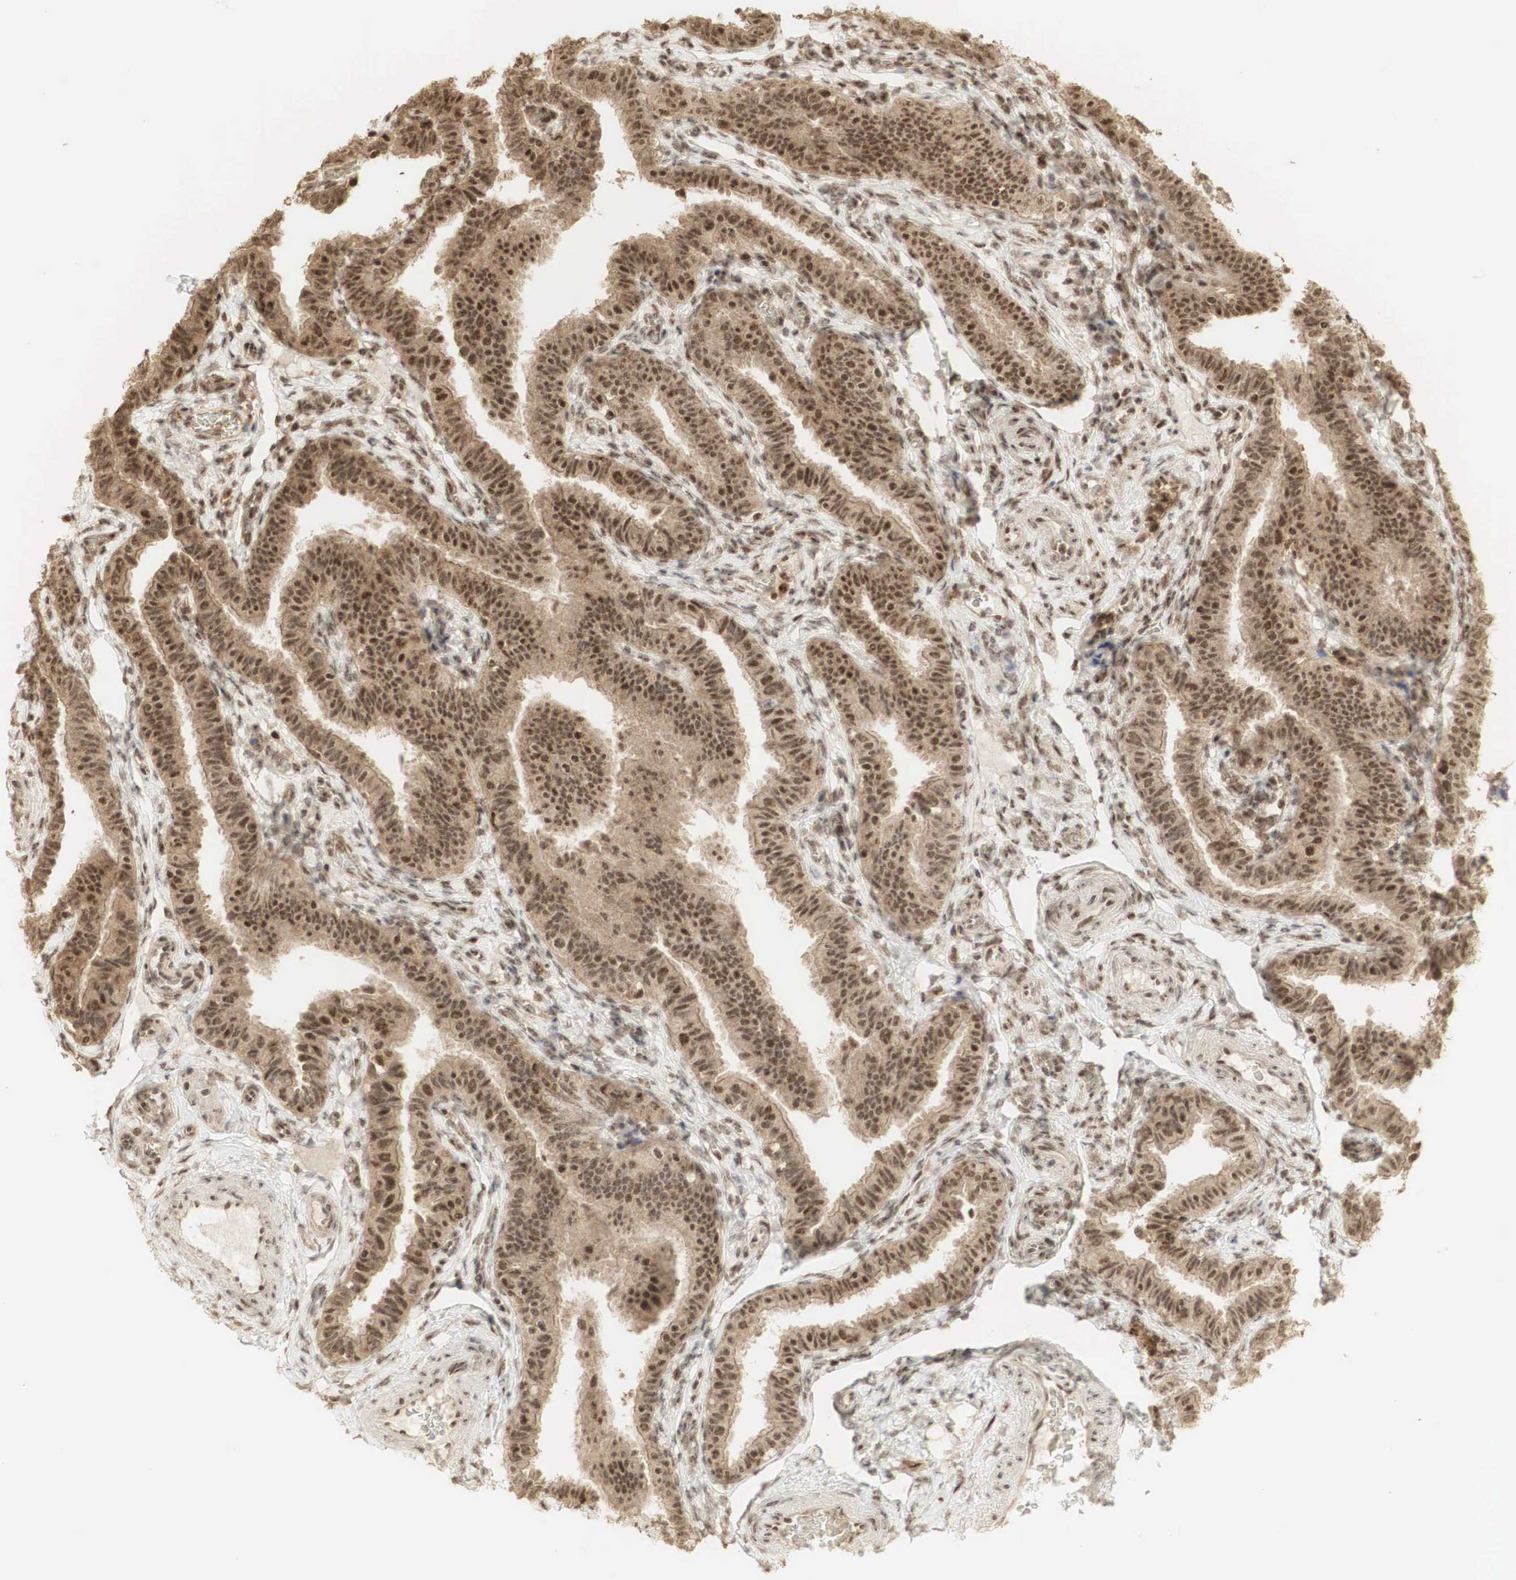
{"staining": {"intensity": "strong", "quantity": ">75%", "location": "cytoplasmic/membranous,nuclear"}, "tissue": "fallopian tube", "cell_type": "Glandular cells", "image_type": "normal", "snomed": [{"axis": "morphology", "description": "Normal tissue, NOS"}, {"axis": "topography", "description": "Fallopian tube"}], "caption": "Immunohistochemistry (IHC) of unremarkable fallopian tube exhibits high levels of strong cytoplasmic/membranous,nuclear positivity in approximately >75% of glandular cells. (DAB (3,3'-diaminobenzidine) IHC, brown staining for protein, blue staining for nuclei).", "gene": "RNF113A", "patient": {"sex": "female", "age": 38}}